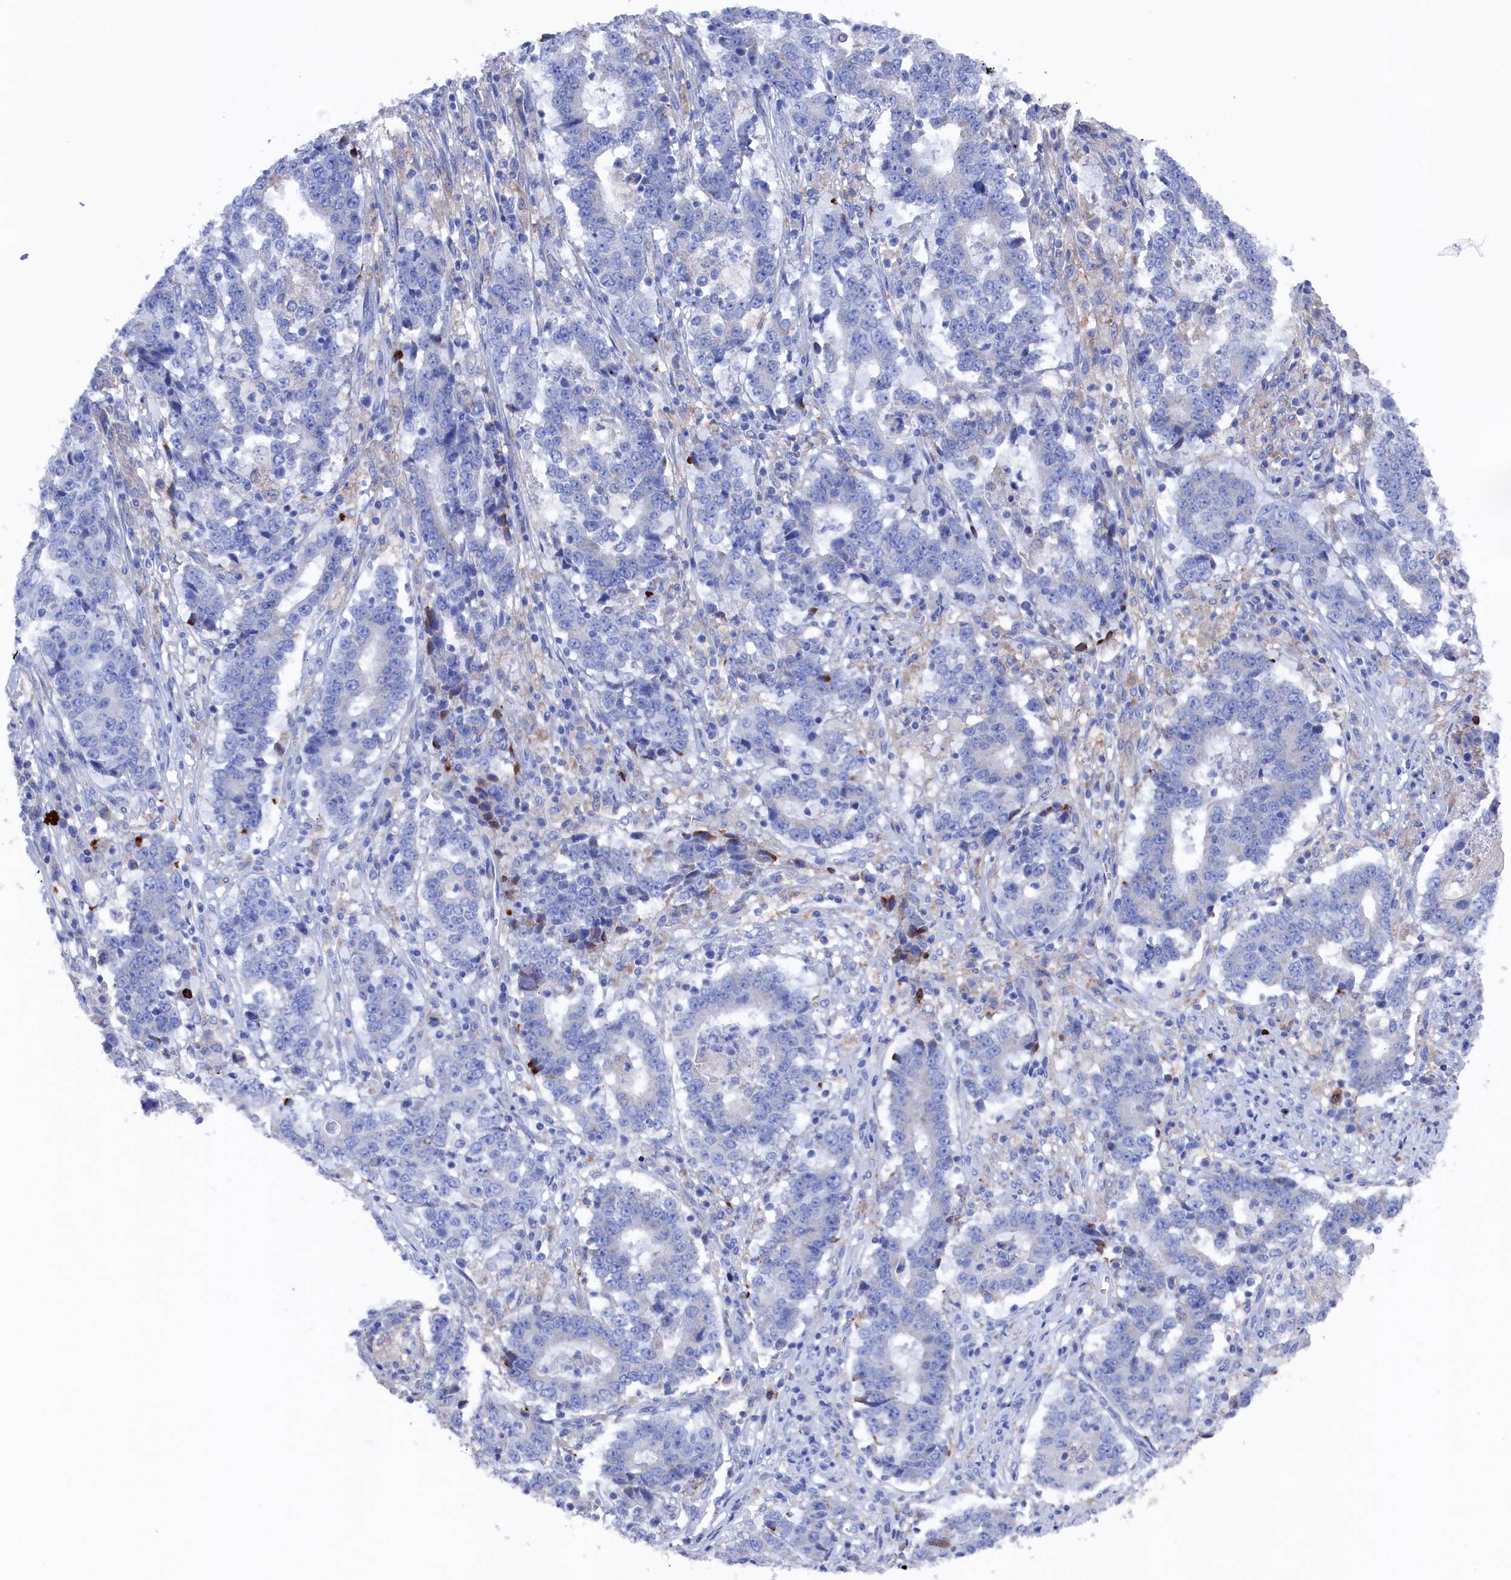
{"staining": {"intensity": "negative", "quantity": "none", "location": "none"}, "tissue": "stomach cancer", "cell_type": "Tumor cells", "image_type": "cancer", "snomed": [{"axis": "morphology", "description": "Adenocarcinoma, NOS"}, {"axis": "topography", "description": "Stomach"}], "caption": "Photomicrograph shows no significant protein positivity in tumor cells of stomach cancer. (DAB (3,3'-diaminobenzidine) immunohistochemistry (IHC), high magnification).", "gene": "C12orf73", "patient": {"sex": "male", "age": 59}}